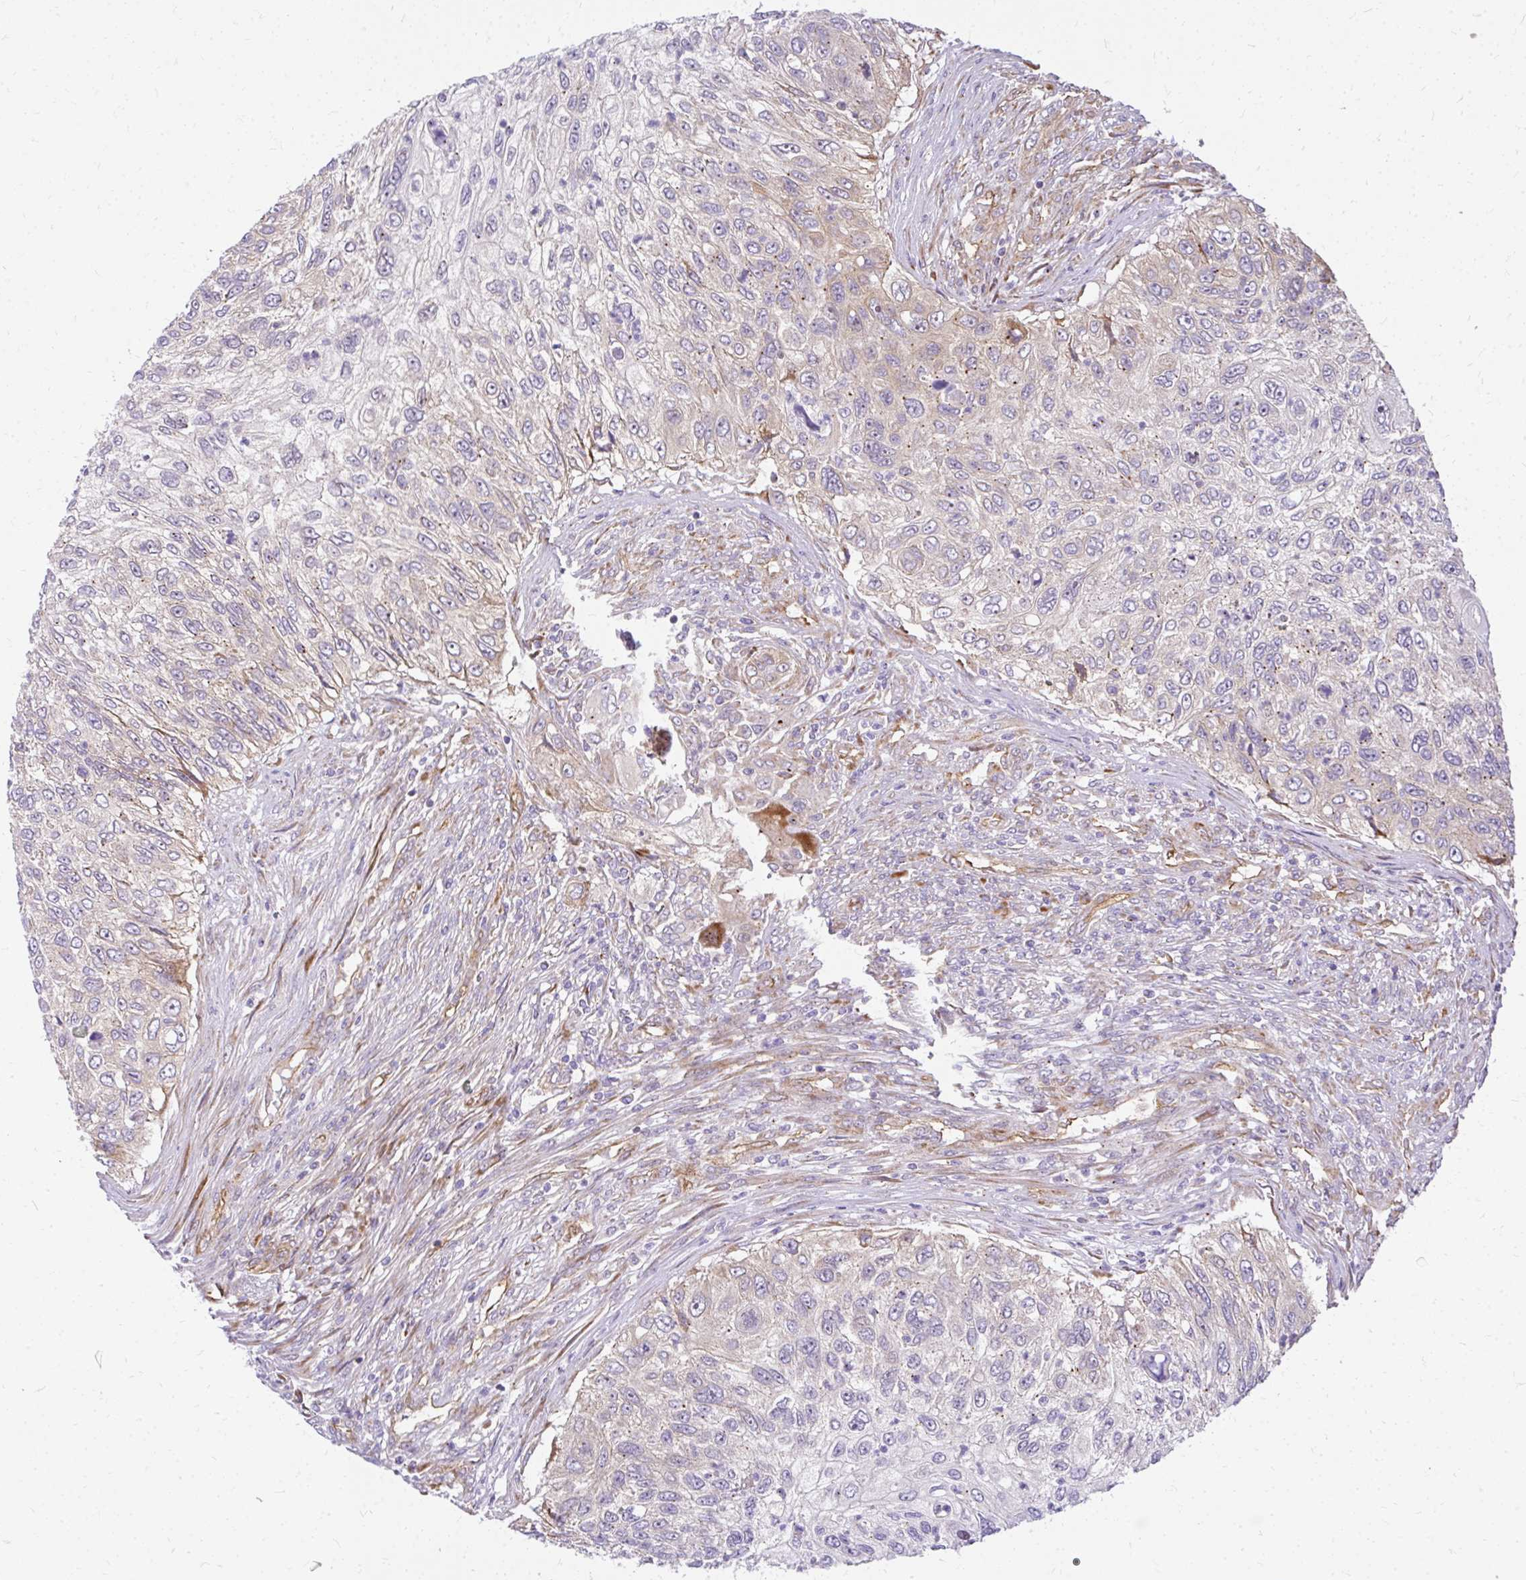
{"staining": {"intensity": "weak", "quantity": "<25%", "location": "cytoplasmic/membranous"}, "tissue": "urothelial cancer", "cell_type": "Tumor cells", "image_type": "cancer", "snomed": [{"axis": "morphology", "description": "Urothelial carcinoma, High grade"}, {"axis": "topography", "description": "Urinary bladder"}], "caption": "Tumor cells are negative for brown protein staining in urothelial cancer. (DAB IHC, high magnification).", "gene": "RSKR", "patient": {"sex": "female", "age": 60}}